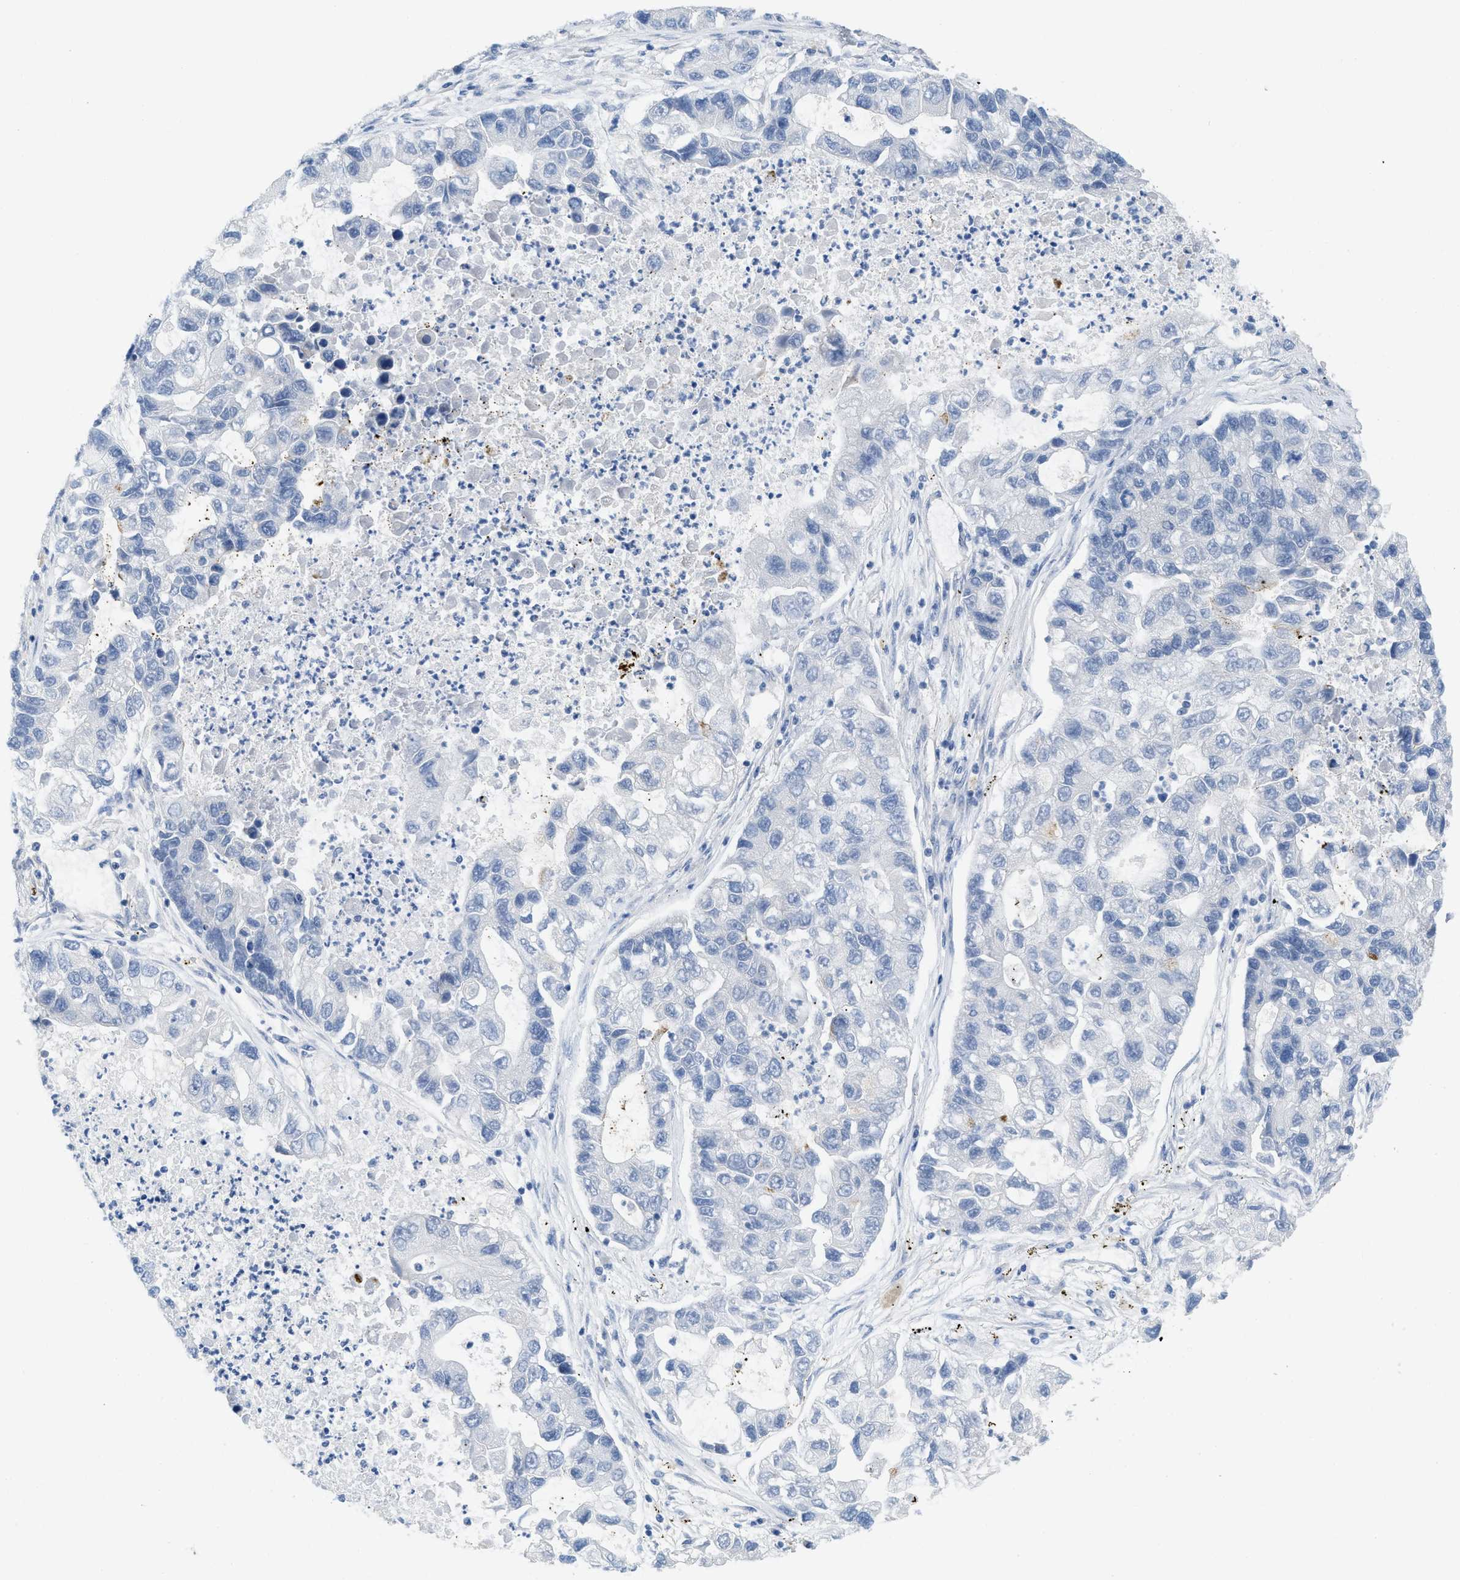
{"staining": {"intensity": "negative", "quantity": "none", "location": "none"}, "tissue": "lung cancer", "cell_type": "Tumor cells", "image_type": "cancer", "snomed": [{"axis": "morphology", "description": "Adenocarcinoma, NOS"}, {"axis": "topography", "description": "Lung"}], "caption": "Immunohistochemistry (IHC) histopathology image of neoplastic tissue: human lung cancer (adenocarcinoma) stained with DAB (3,3'-diaminobenzidine) displays no significant protein expression in tumor cells.", "gene": "TNFAIP1", "patient": {"sex": "female", "age": 51}}